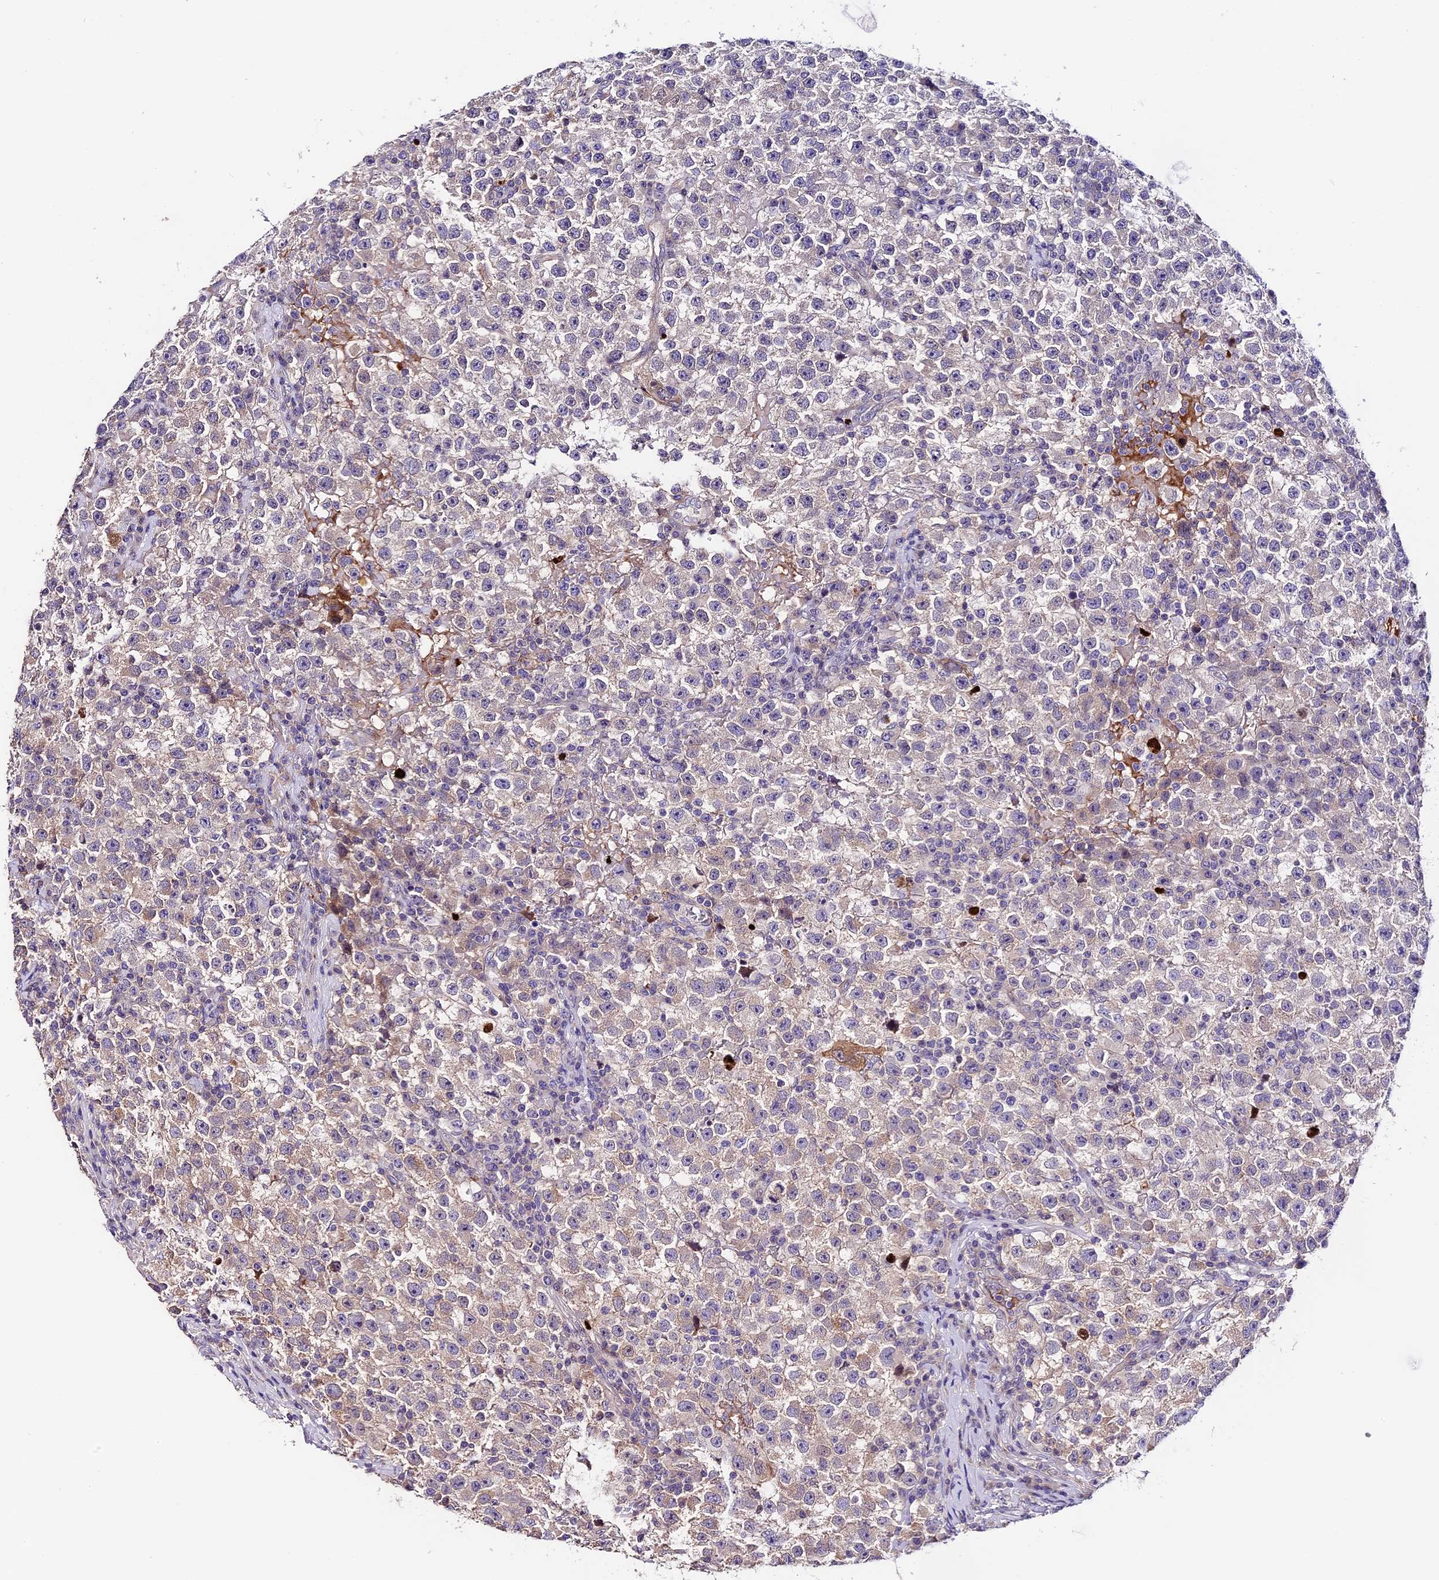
{"staining": {"intensity": "moderate", "quantity": "<25%", "location": "cytoplasmic/membranous"}, "tissue": "testis cancer", "cell_type": "Tumor cells", "image_type": "cancer", "snomed": [{"axis": "morphology", "description": "Seminoma, NOS"}, {"axis": "topography", "description": "Testis"}], "caption": "Human testis cancer stained with a protein marker shows moderate staining in tumor cells.", "gene": "MAP3K7CL", "patient": {"sex": "male", "age": 22}}